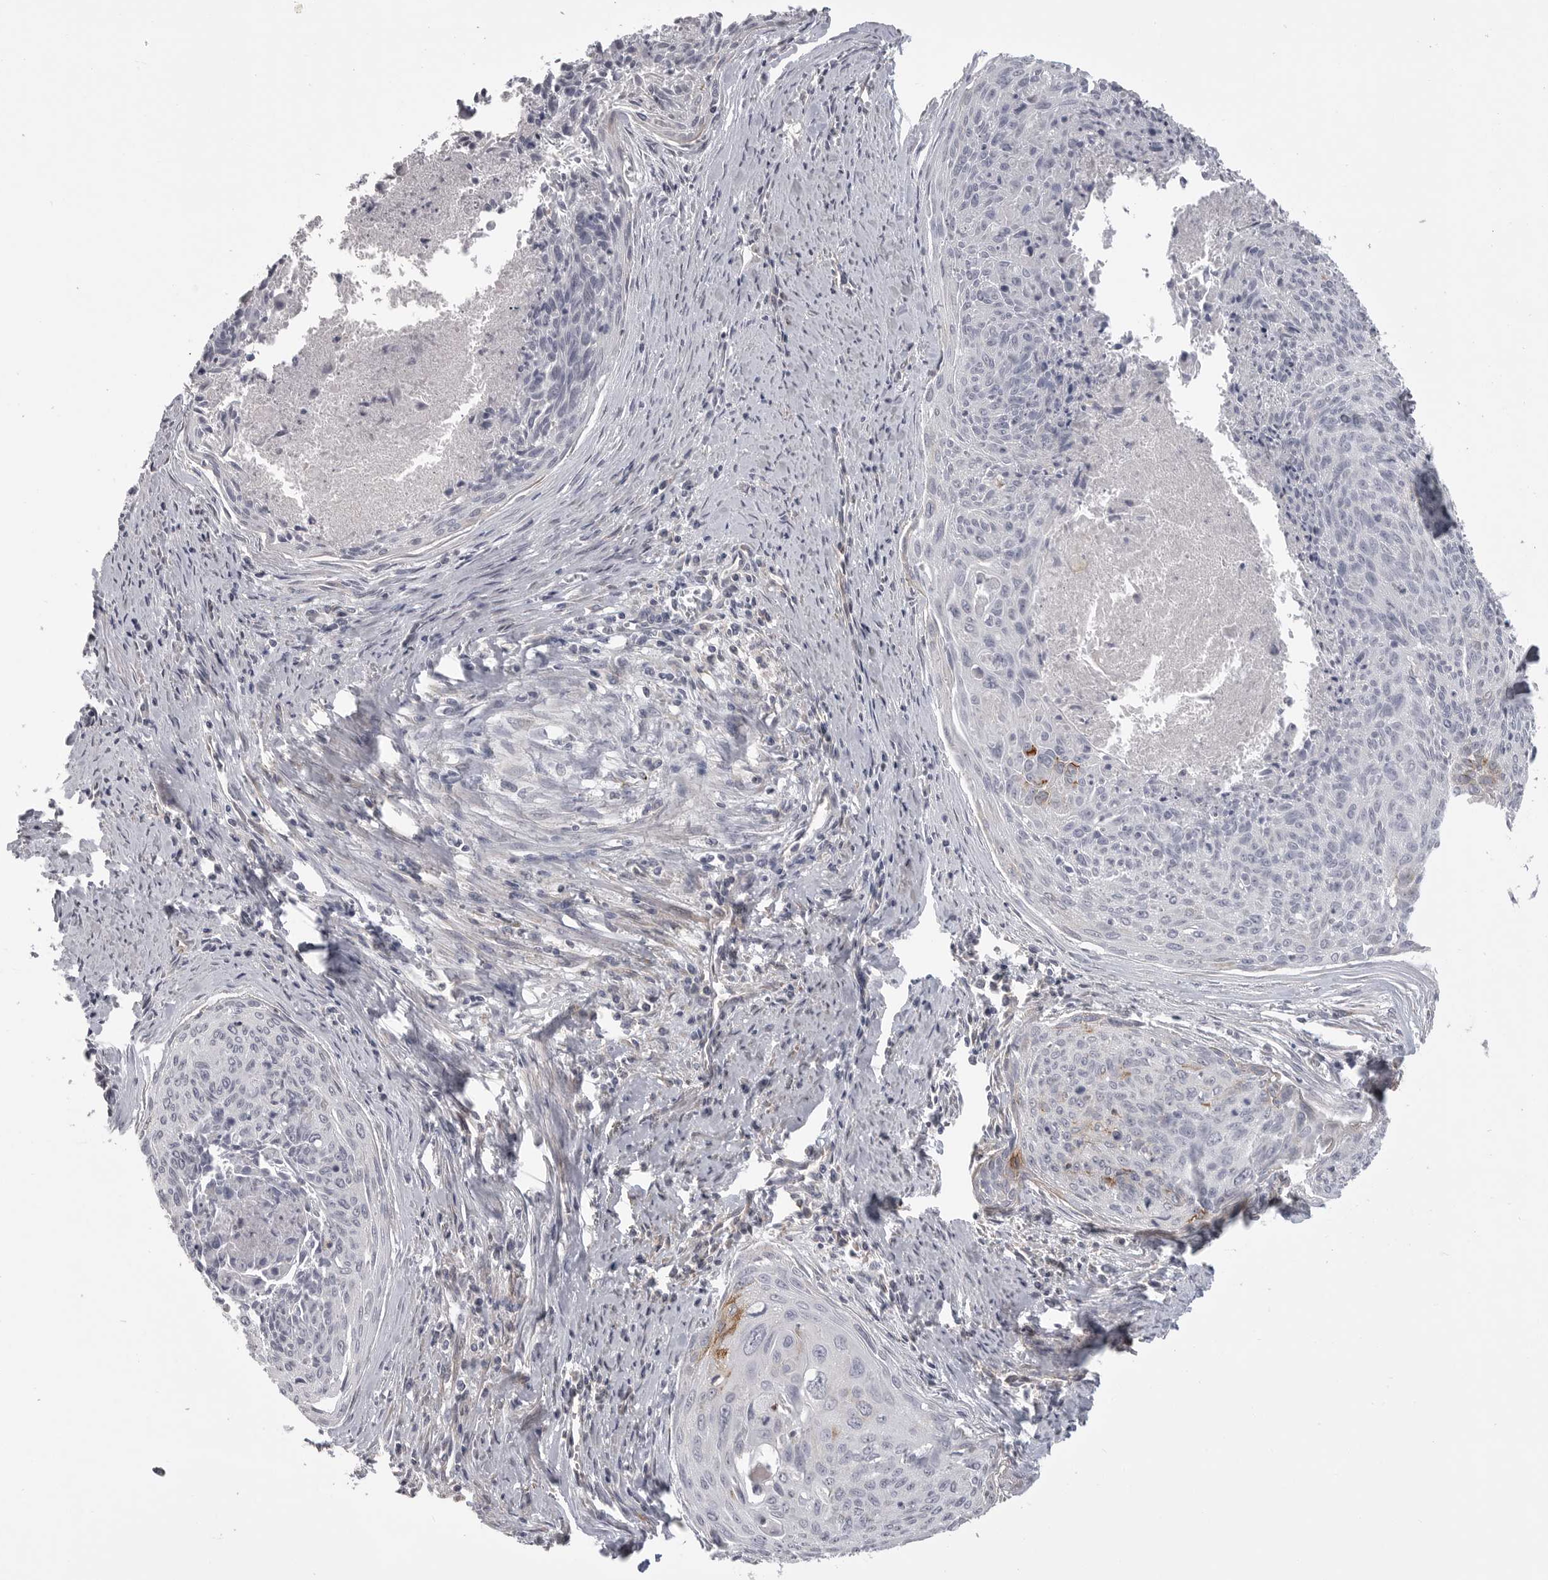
{"staining": {"intensity": "negative", "quantity": "none", "location": "none"}, "tissue": "cervical cancer", "cell_type": "Tumor cells", "image_type": "cancer", "snomed": [{"axis": "morphology", "description": "Squamous cell carcinoma, NOS"}, {"axis": "topography", "description": "Cervix"}], "caption": "Cervical squamous cell carcinoma stained for a protein using immunohistochemistry displays no positivity tumor cells.", "gene": "SERPING1", "patient": {"sex": "female", "age": 55}}